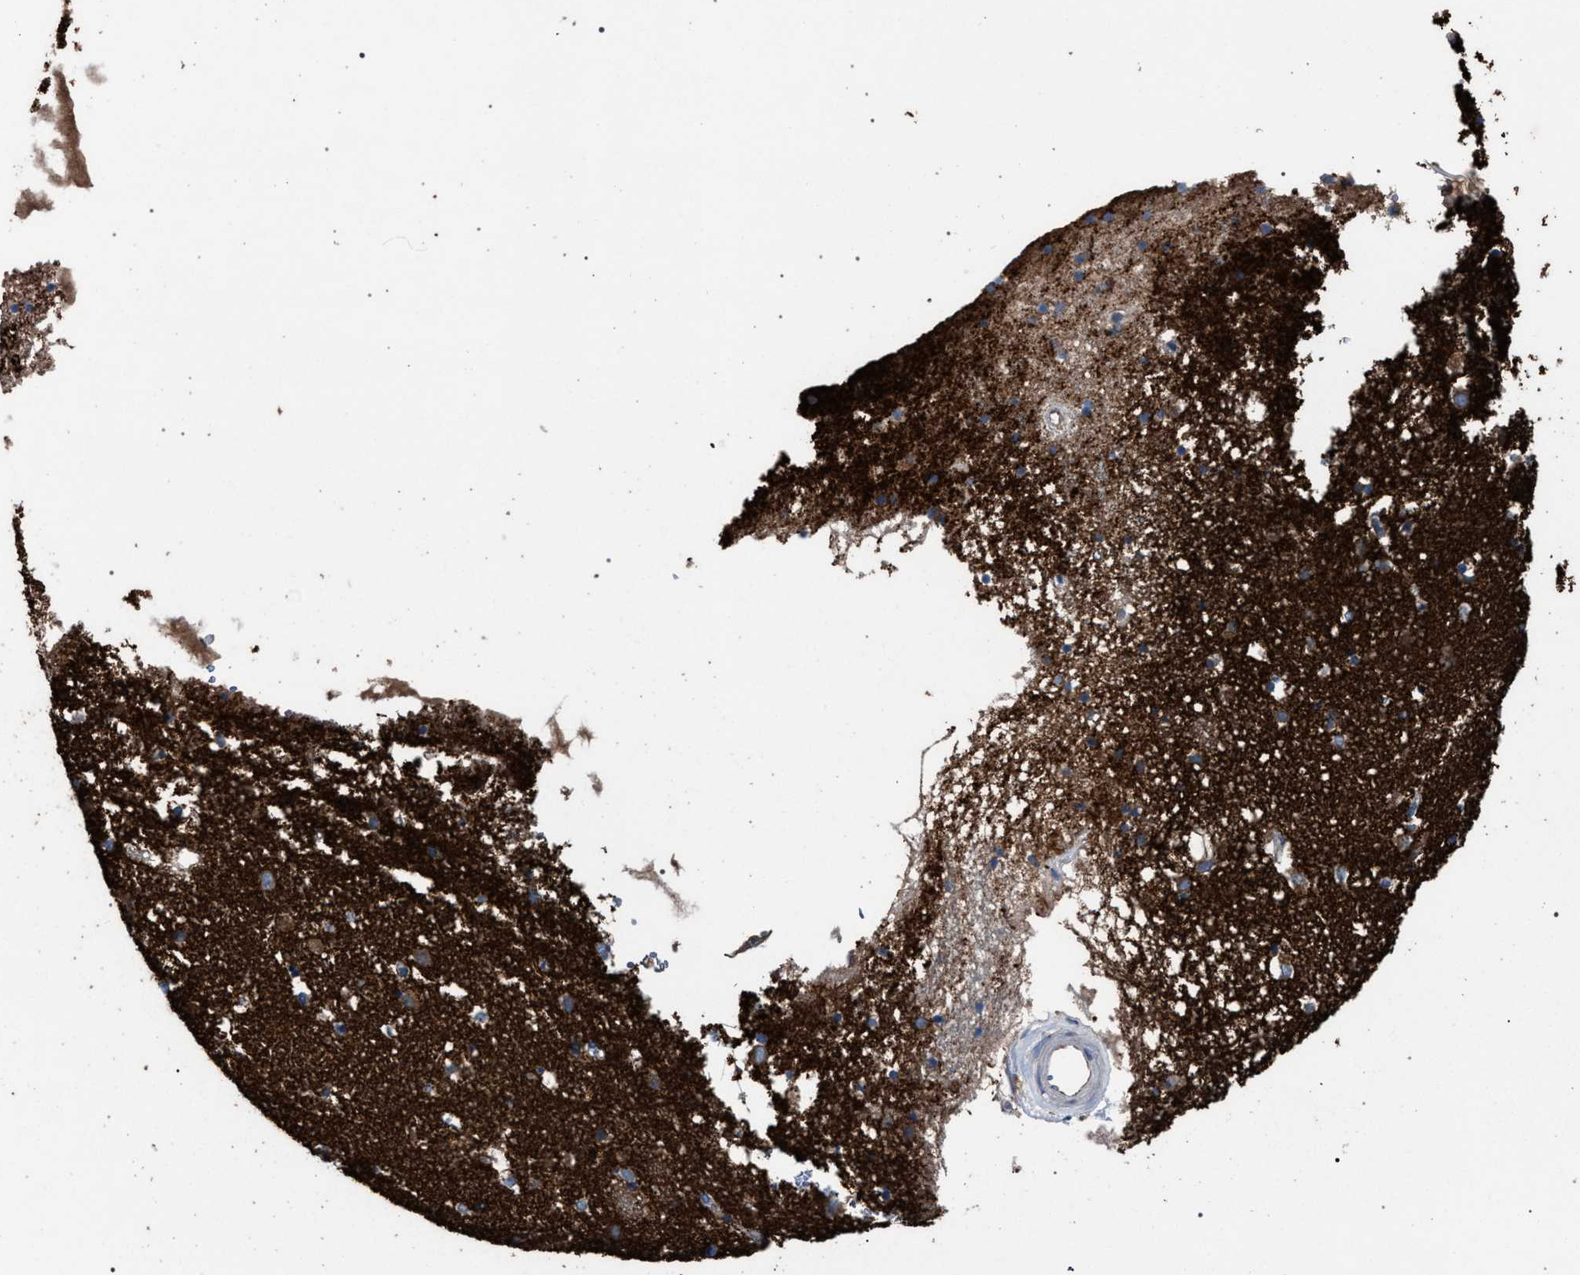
{"staining": {"intensity": "moderate", "quantity": "<25%", "location": "cytoplasmic/membranous"}, "tissue": "caudate", "cell_type": "Glial cells", "image_type": "normal", "snomed": [{"axis": "morphology", "description": "Normal tissue, NOS"}, {"axis": "topography", "description": "Lateral ventricle wall"}], "caption": "Glial cells demonstrate low levels of moderate cytoplasmic/membranous positivity in approximately <25% of cells in benign caudate.", "gene": "ATP6V0A1", "patient": {"sex": "male", "age": 70}}